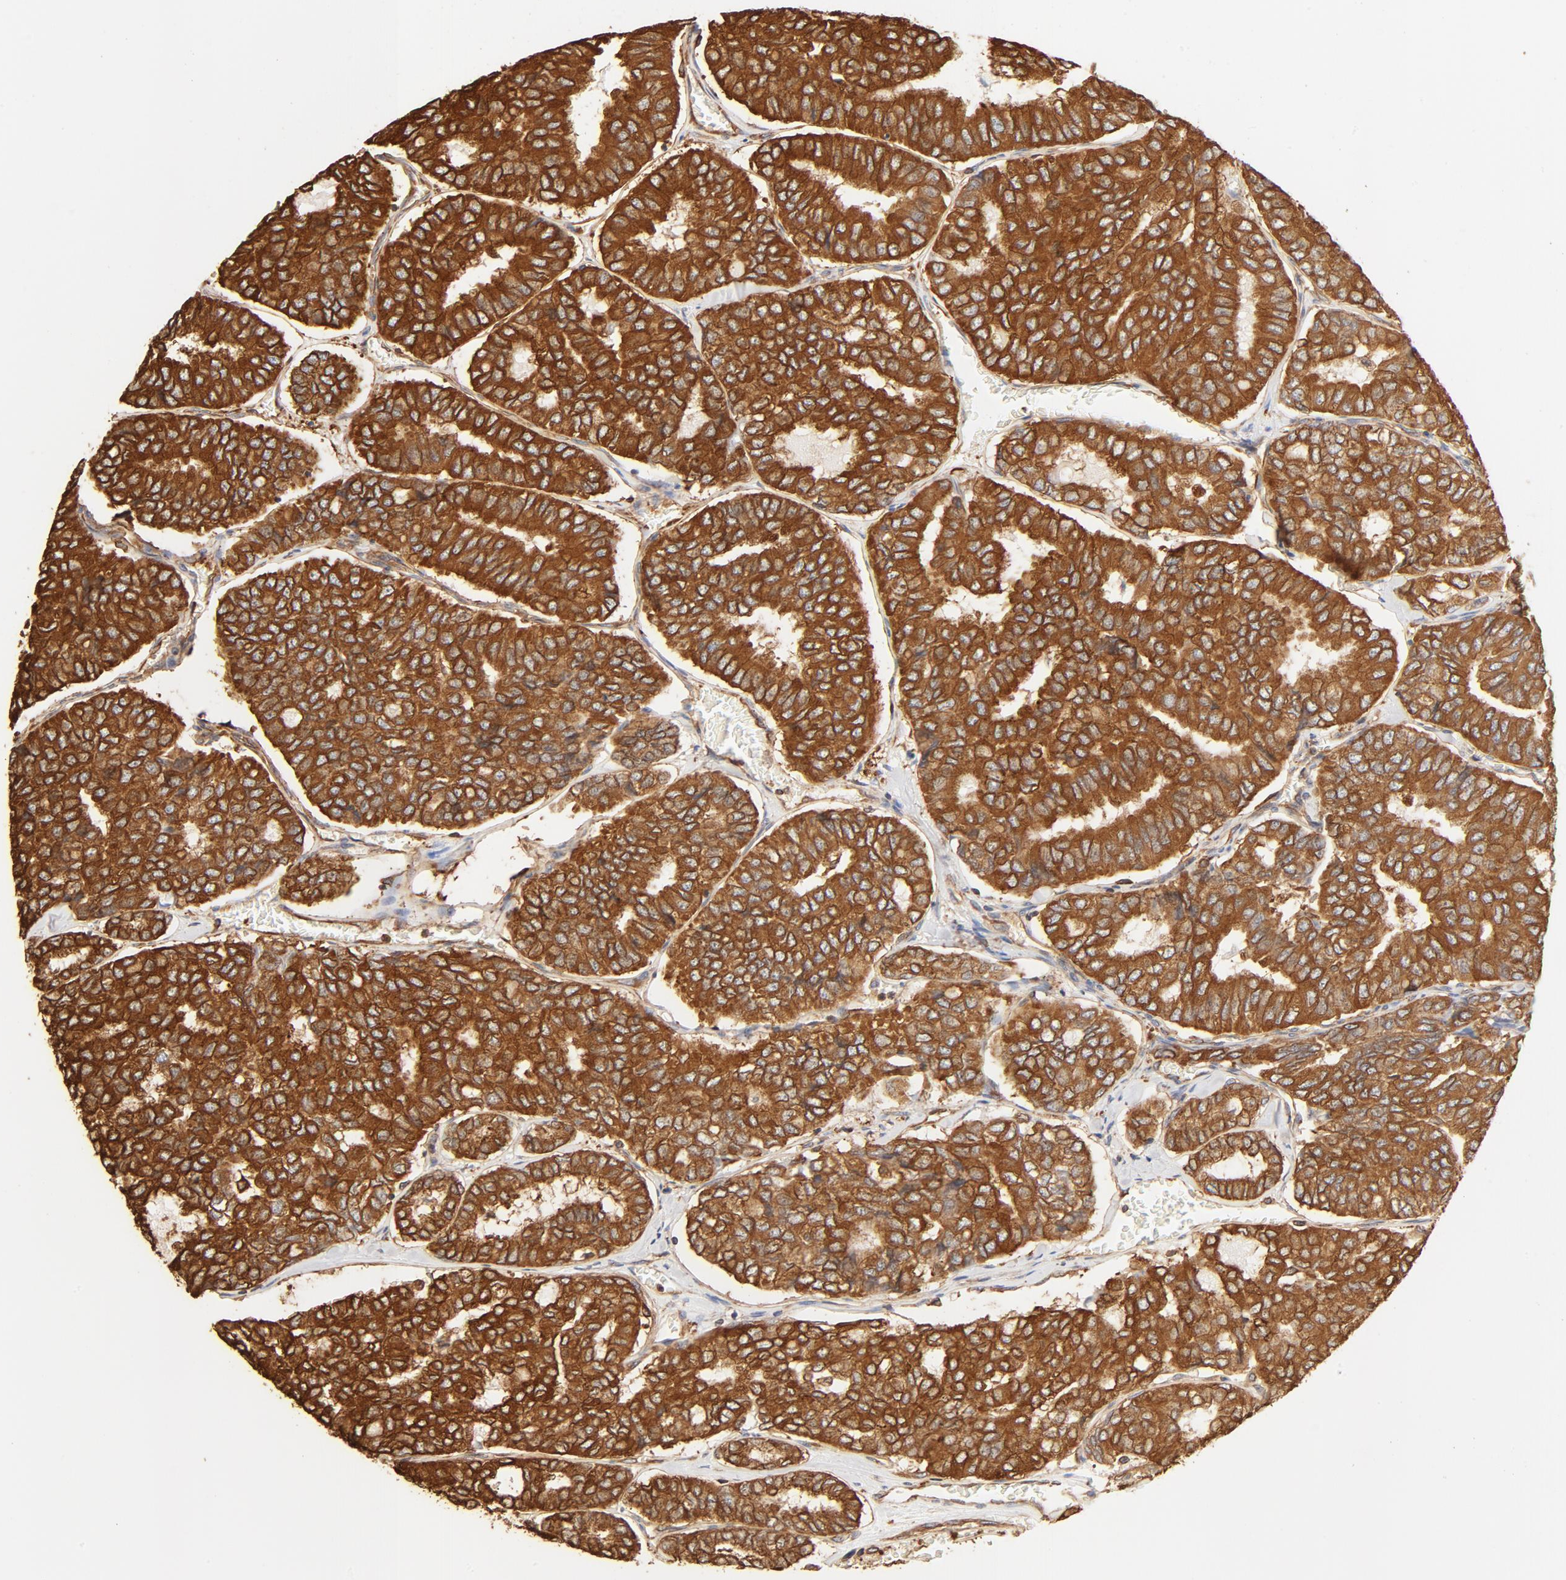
{"staining": {"intensity": "strong", "quantity": ">75%", "location": "cytoplasmic/membranous"}, "tissue": "thyroid cancer", "cell_type": "Tumor cells", "image_type": "cancer", "snomed": [{"axis": "morphology", "description": "Papillary adenocarcinoma, NOS"}, {"axis": "topography", "description": "Thyroid gland"}], "caption": "Human papillary adenocarcinoma (thyroid) stained with a protein marker reveals strong staining in tumor cells.", "gene": "BCAP31", "patient": {"sex": "female", "age": 35}}